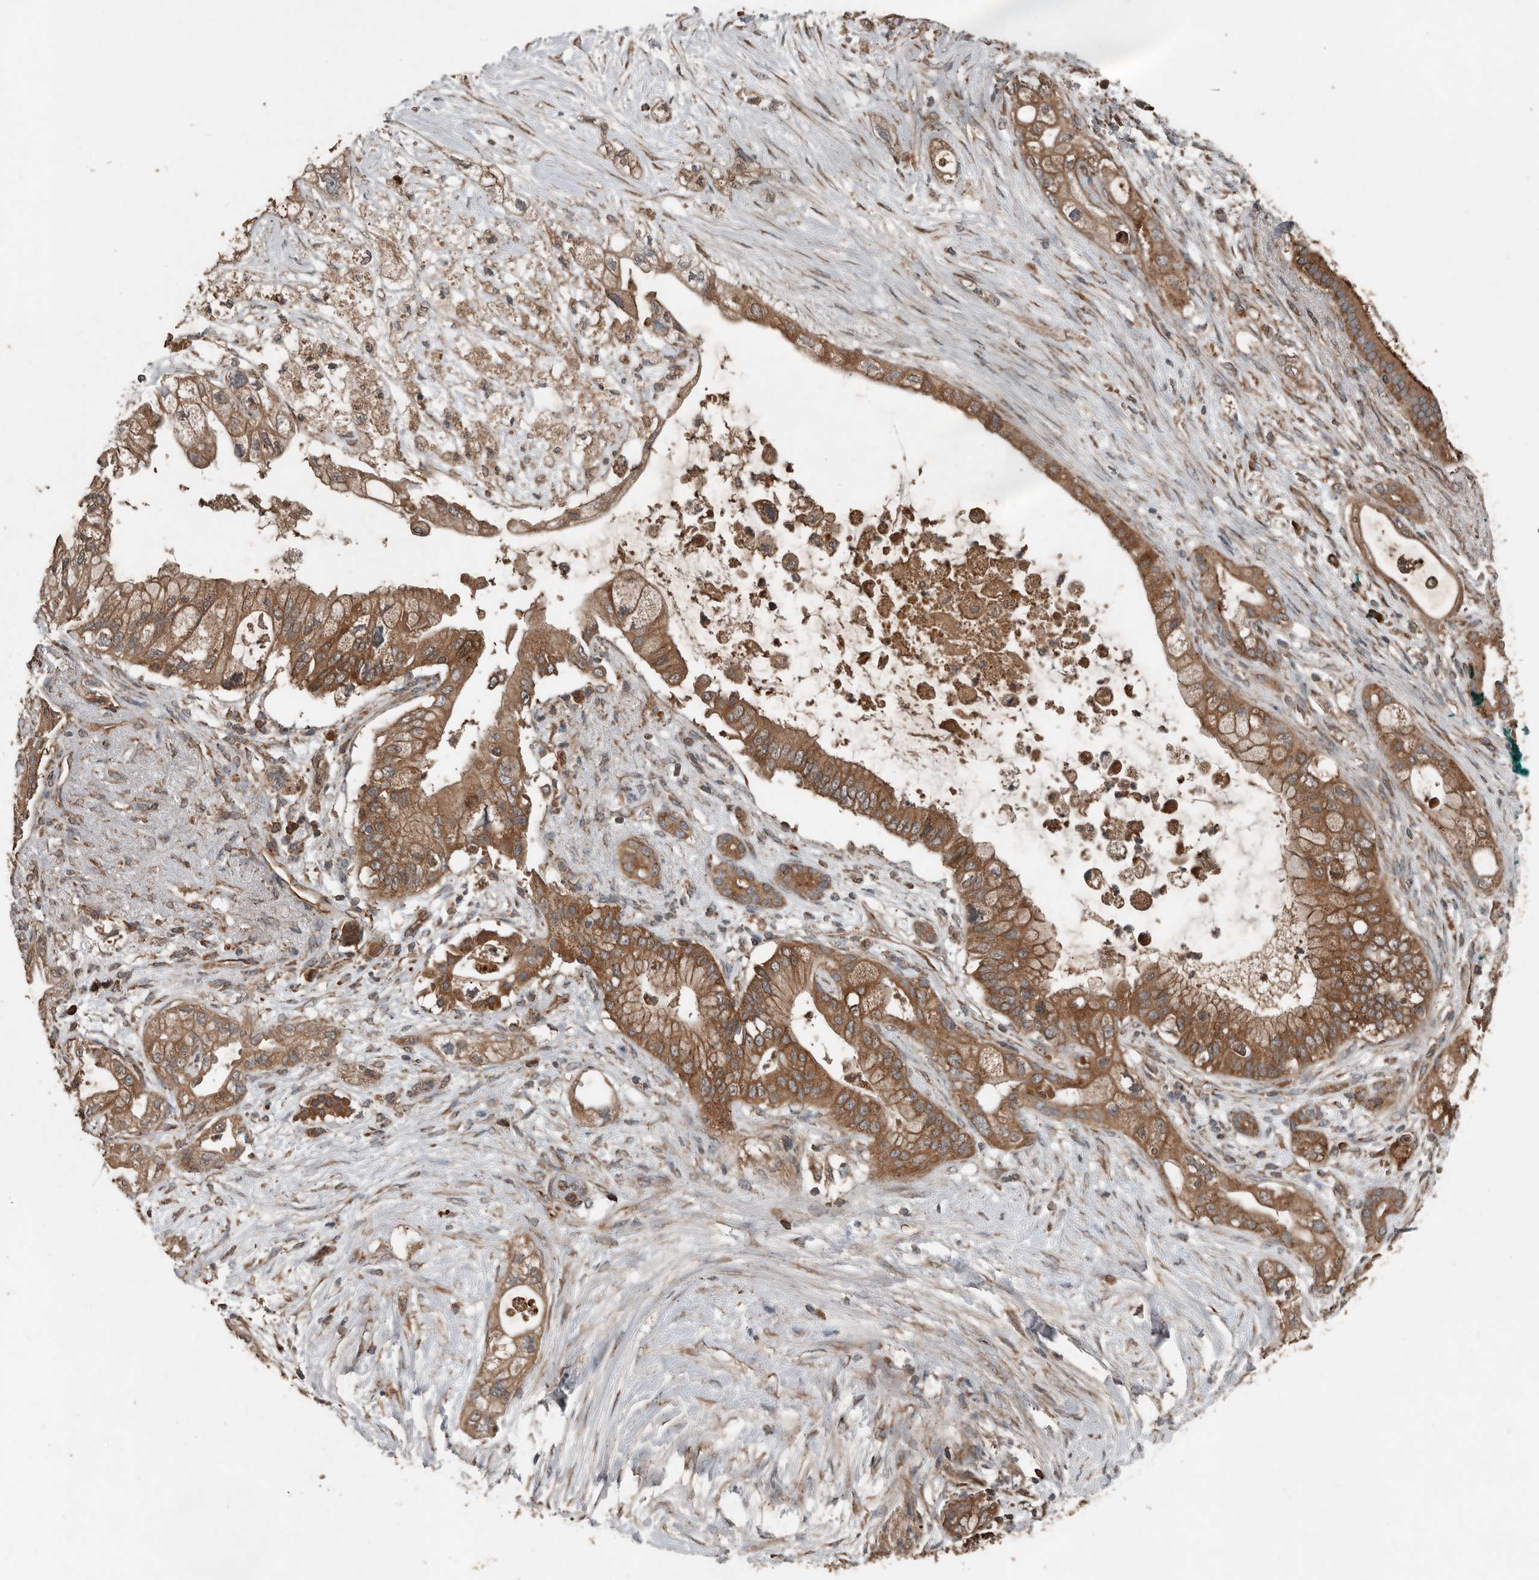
{"staining": {"intensity": "moderate", "quantity": ">75%", "location": "cytoplasmic/membranous"}, "tissue": "pancreatic cancer", "cell_type": "Tumor cells", "image_type": "cancer", "snomed": [{"axis": "morphology", "description": "Adenocarcinoma, NOS"}, {"axis": "topography", "description": "Pancreas"}], "caption": "Pancreatic adenocarcinoma stained with a brown dye displays moderate cytoplasmic/membranous positive expression in about >75% of tumor cells.", "gene": "RNF207", "patient": {"sex": "male", "age": 53}}